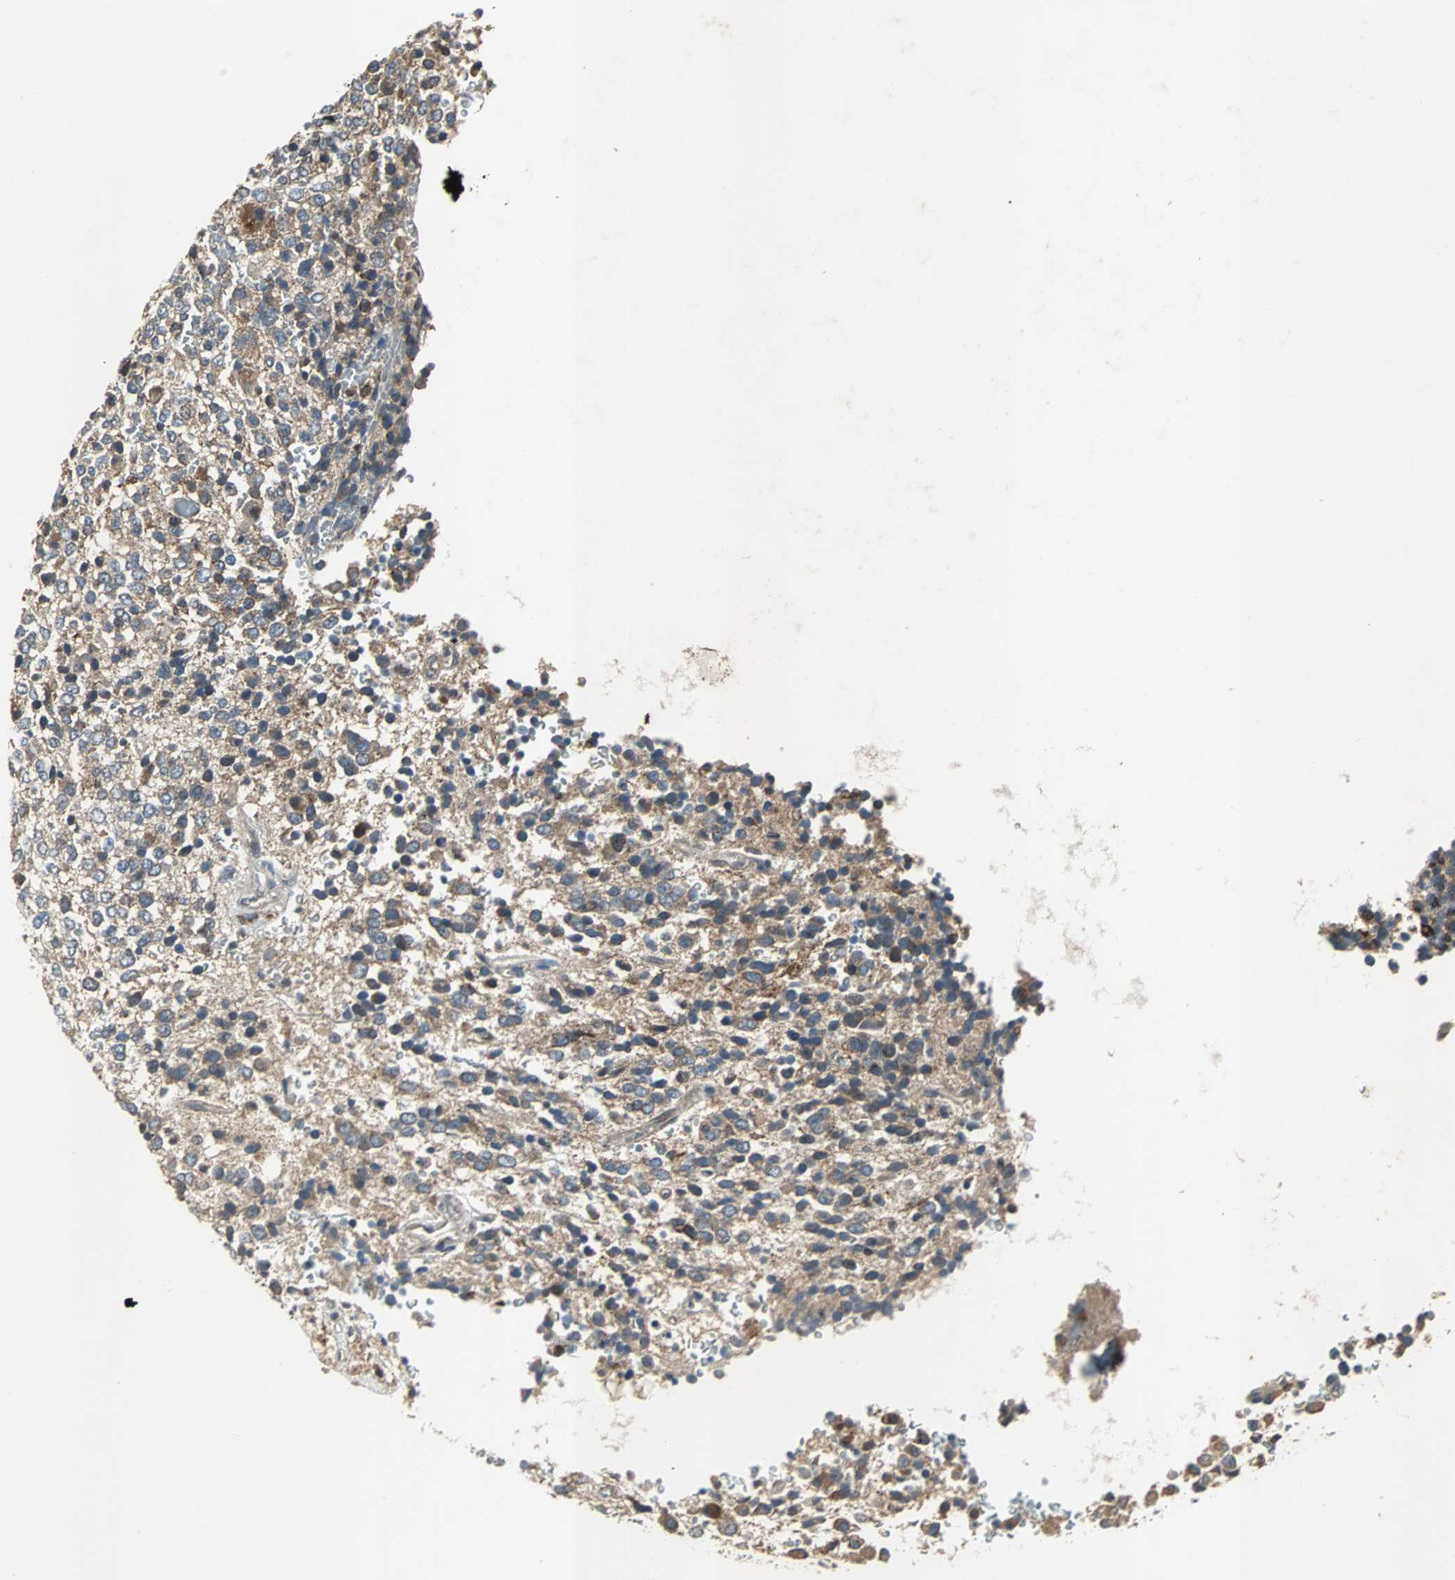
{"staining": {"intensity": "weak", "quantity": "25%-75%", "location": "cytoplasmic/membranous"}, "tissue": "glioma", "cell_type": "Tumor cells", "image_type": "cancer", "snomed": [{"axis": "morphology", "description": "Glioma, malignant, High grade"}, {"axis": "topography", "description": "pancreas cauda"}], "caption": "Glioma tissue displays weak cytoplasmic/membranous positivity in approximately 25%-75% of tumor cells, visualized by immunohistochemistry. Using DAB (3,3'-diaminobenzidine) (brown) and hematoxylin (blue) stains, captured at high magnification using brightfield microscopy.", "gene": "SOS1", "patient": {"sex": "male", "age": 60}}